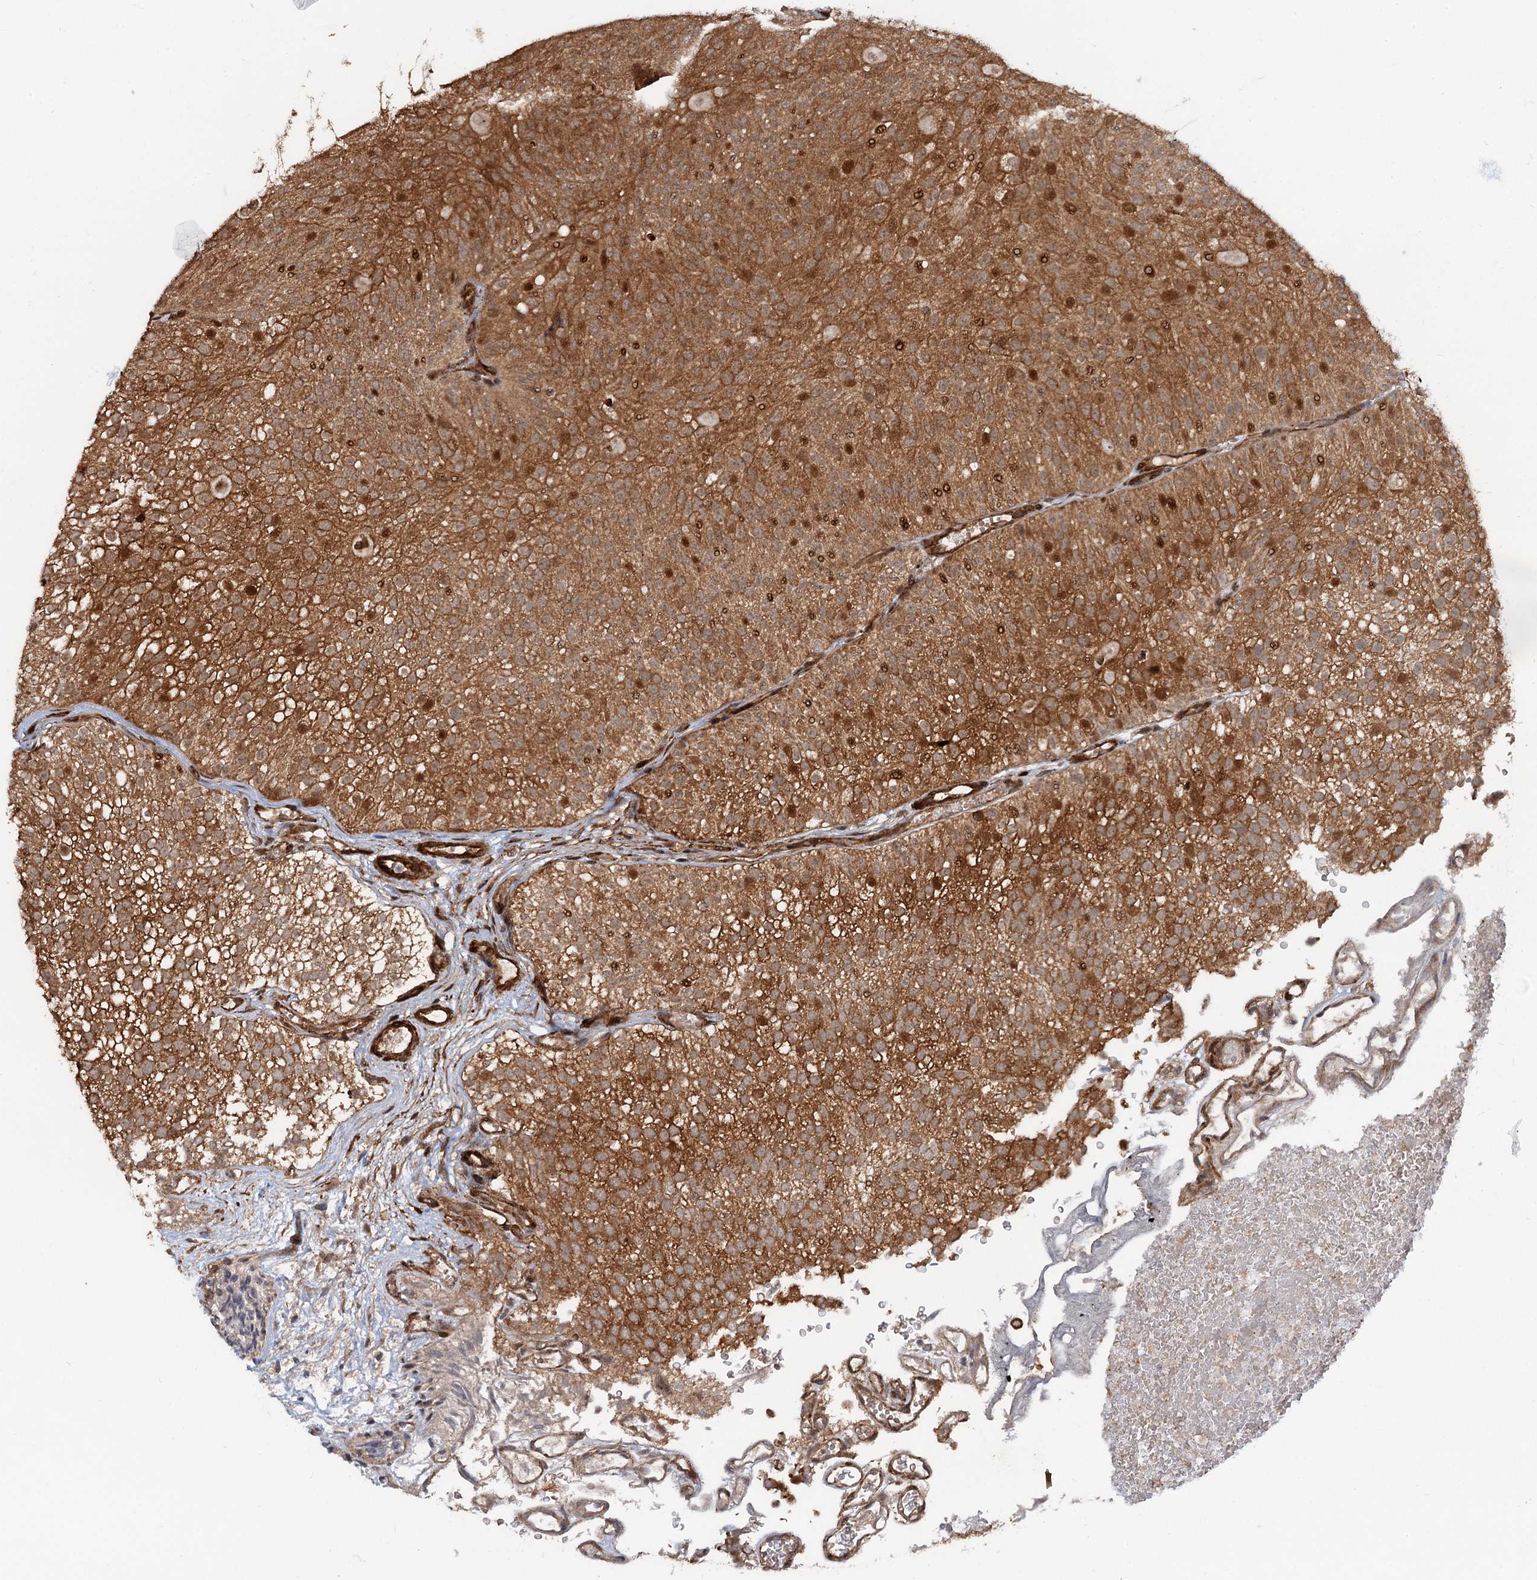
{"staining": {"intensity": "moderate", "quantity": ">75%", "location": "cytoplasmic/membranous,nuclear"}, "tissue": "urothelial cancer", "cell_type": "Tumor cells", "image_type": "cancer", "snomed": [{"axis": "morphology", "description": "Urothelial carcinoma, Low grade"}, {"axis": "topography", "description": "Urinary bladder"}], "caption": "Urothelial carcinoma (low-grade) stained for a protein (brown) shows moderate cytoplasmic/membranous and nuclear positive positivity in approximately >75% of tumor cells.", "gene": "SNRNP25", "patient": {"sex": "male", "age": 78}}